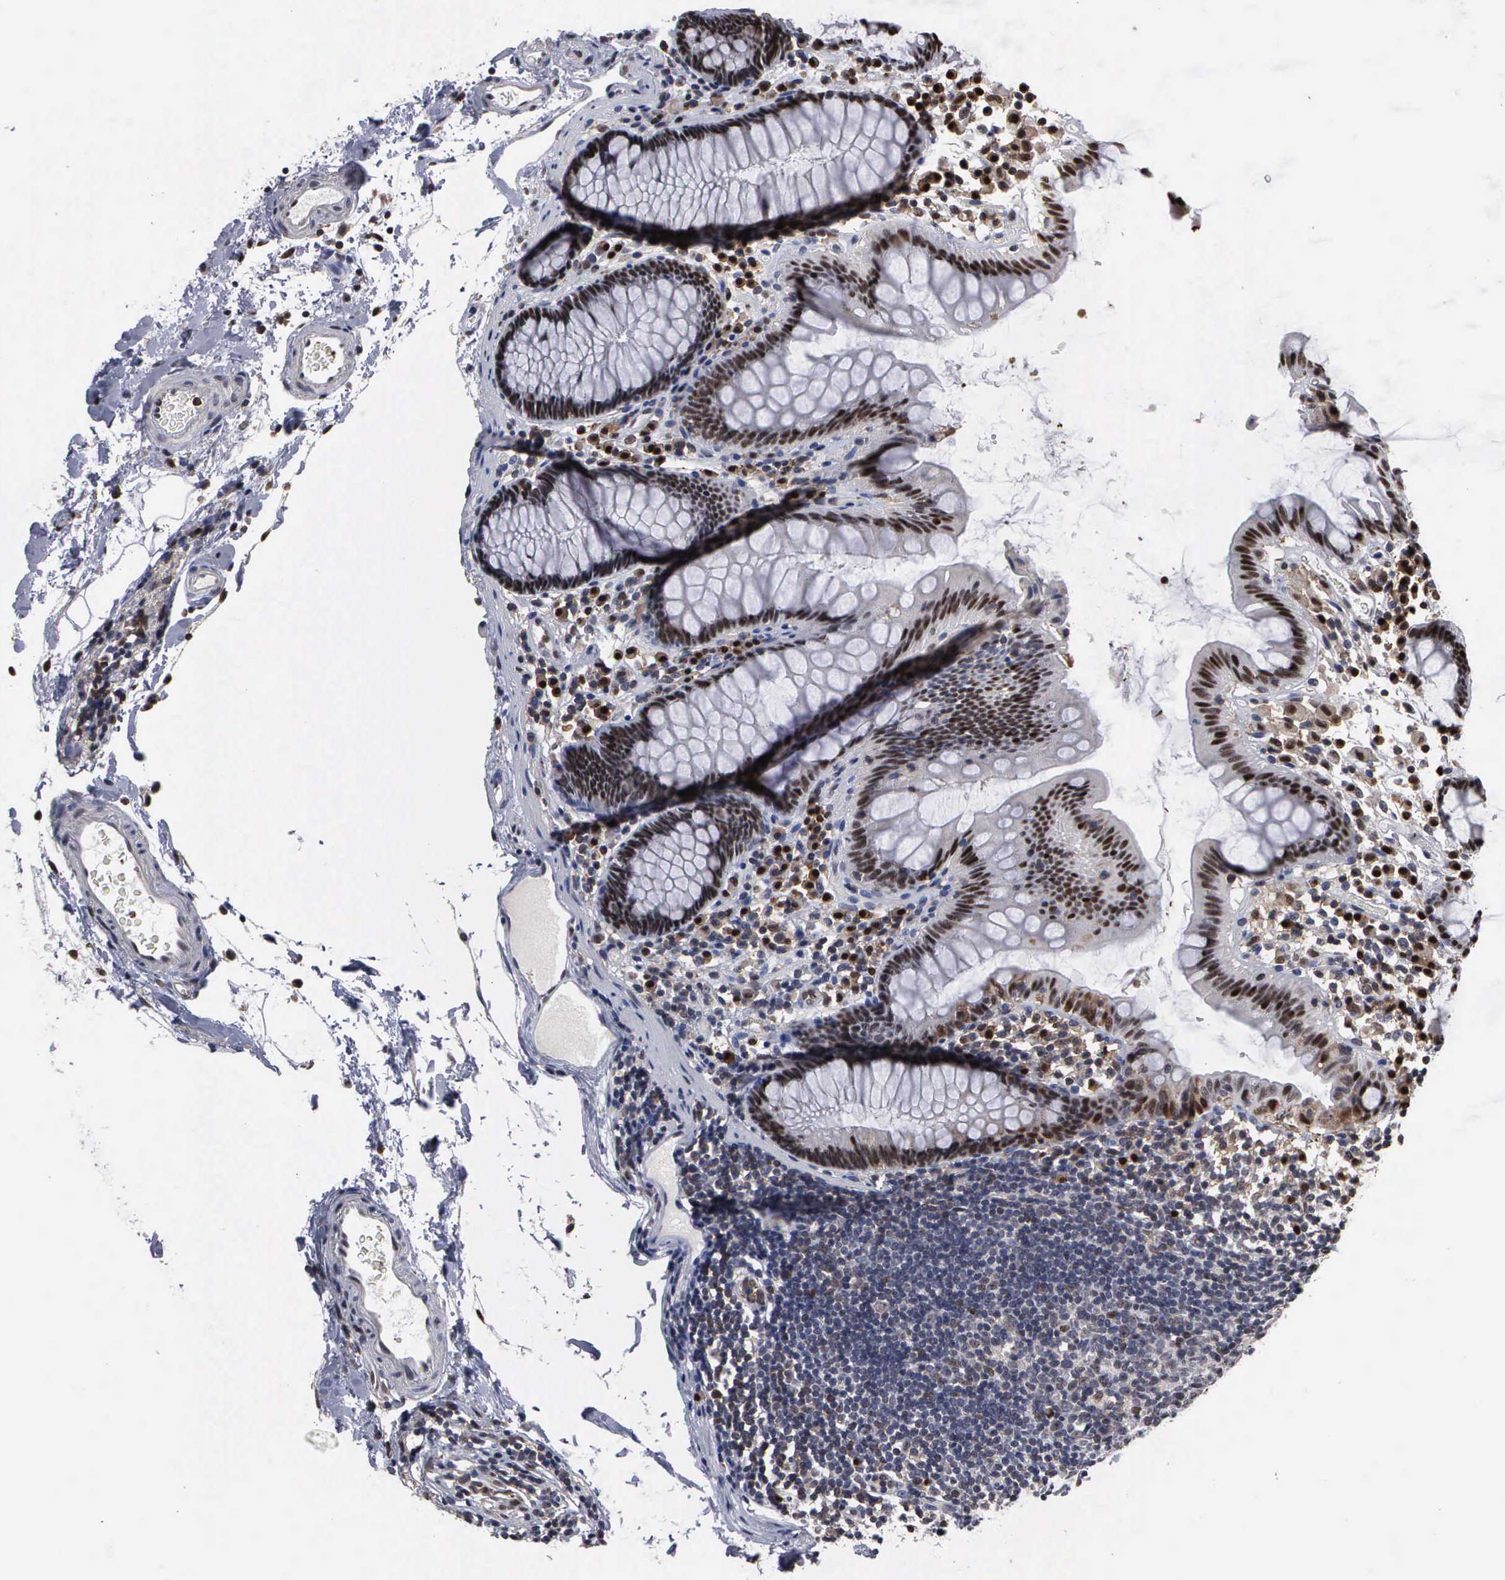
{"staining": {"intensity": "moderate", "quantity": ">75%", "location": "nuclear"}, "tissue": "colon", "cell_type": "Endothelial cells", "image_type": "normal", "snomed": [{"axis": "morphology", "description": "Normal tissue, NOS"}, {"axis": "topography", "description": "Colon"}], "caption": "High-magnification brightfield microscopy of unremarkable colon stained with DAB (3,3'-diaminobenzidine) (brown) and counterstained with hematoxylin (blue). endothelial cells exhibit moderate nuclear expression is present in approximately>75% of cells. Immunohistochemistry (ihc) stains the protein in brown and the nuclei are stained blue.", "gene": "TRMT5", "patient": {"sex": "female", "age": 78}}